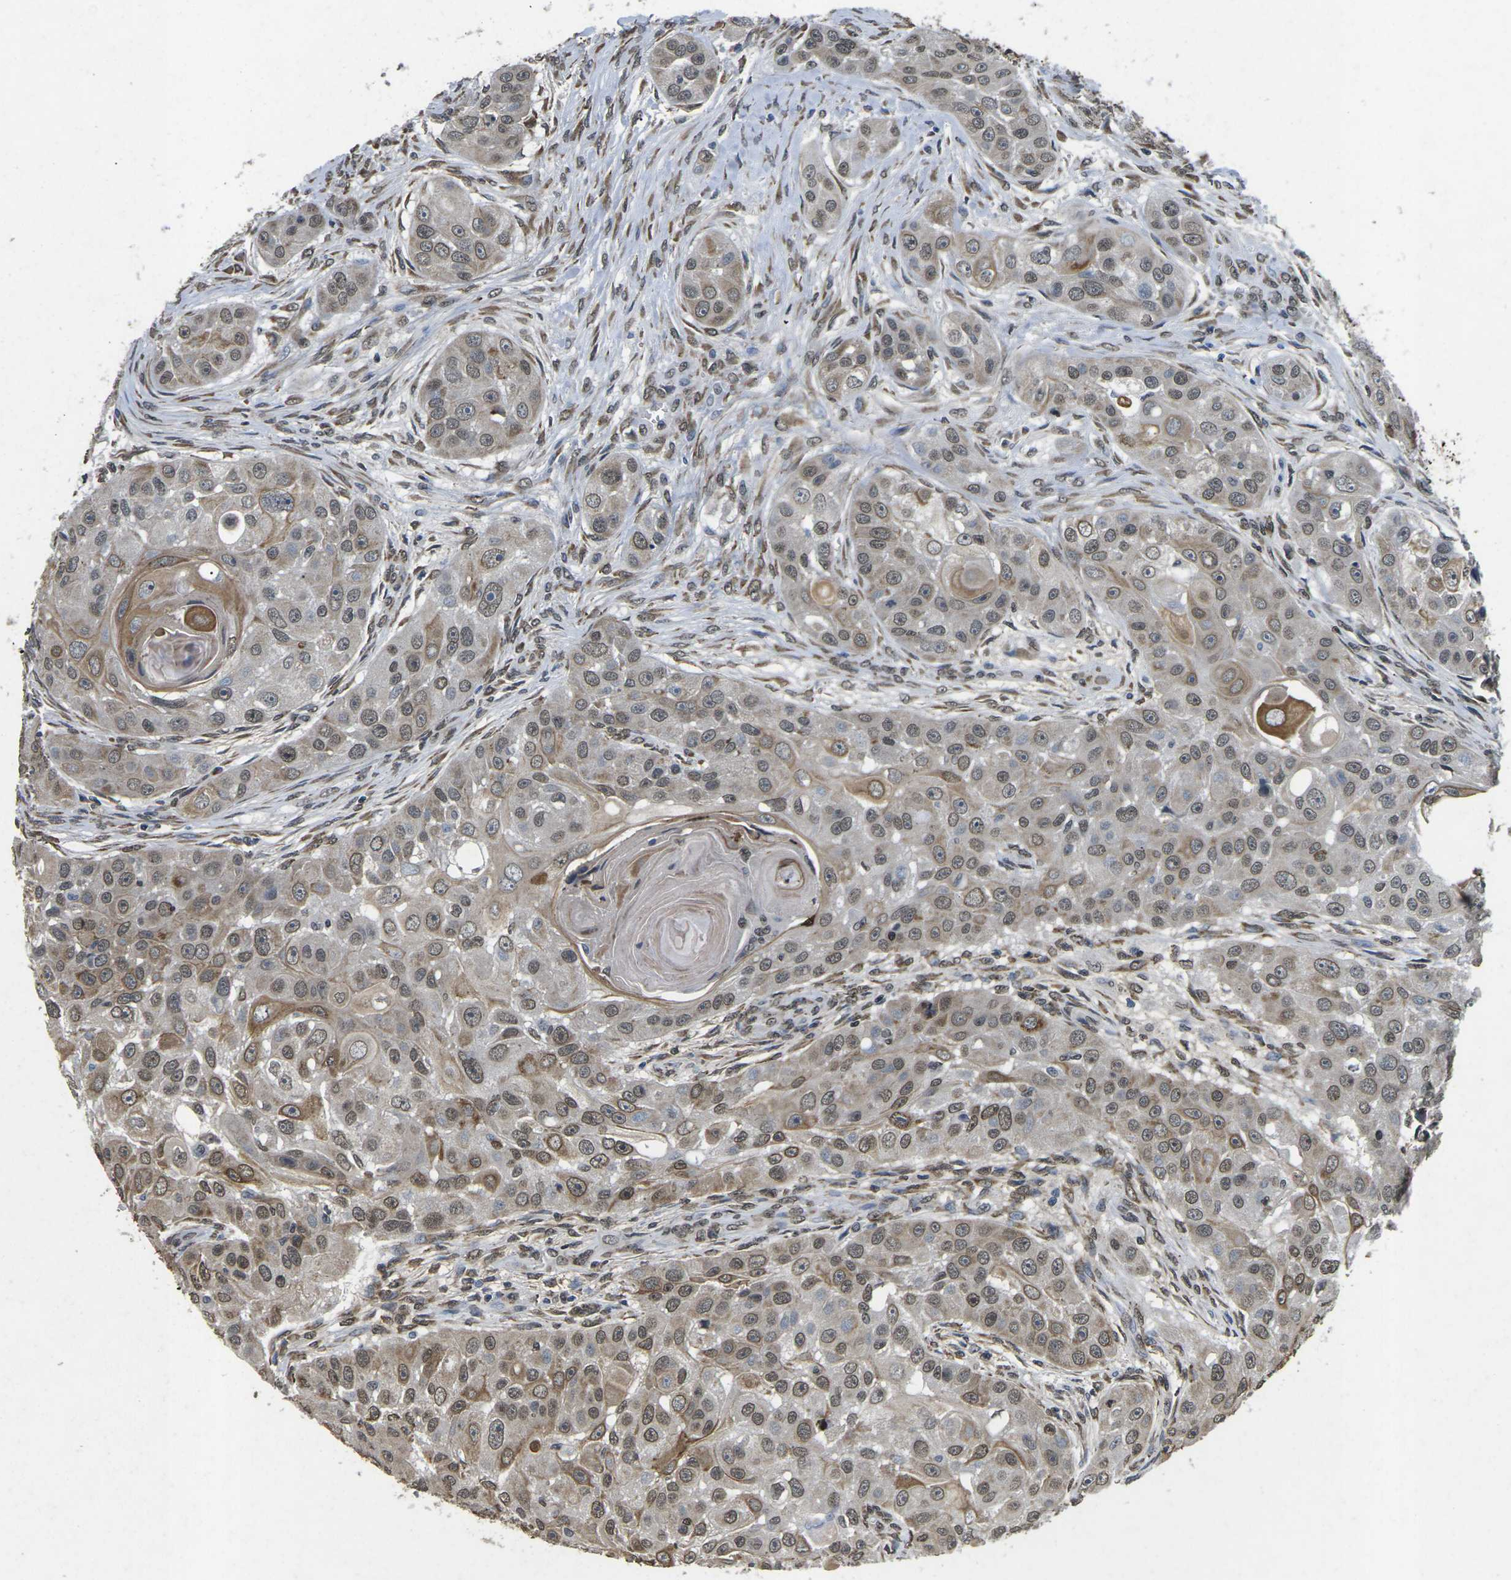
{"staining": {"intensity": "weak", "quantity": "25%-75%", "location": "cytoplasmic/membranous,nuclear"}, "tissue": "head and neck cancer", "cell_type": "Tumor cells", "image_type": "cancer", "snomed": [{"axis": "morphology", "description": "Normal tissue, NOS"}, {"axis": "morphology", "description": "Squamous cell carcinoma, NOS"}, {"axis": "topography", "description": "Skeletal muscle"}, {"axis": "topography", "description": "Head-Neck"}], "caption": "Weak cytoplasmic/membranous and nuclear expression for a protein is identified in approximately 25%-75% of tumor cells of squamous cell carcinoma (head and neck) using IHC.", "gene": "SCNN1B", "patient": {"sex": "male", "age": 51}}